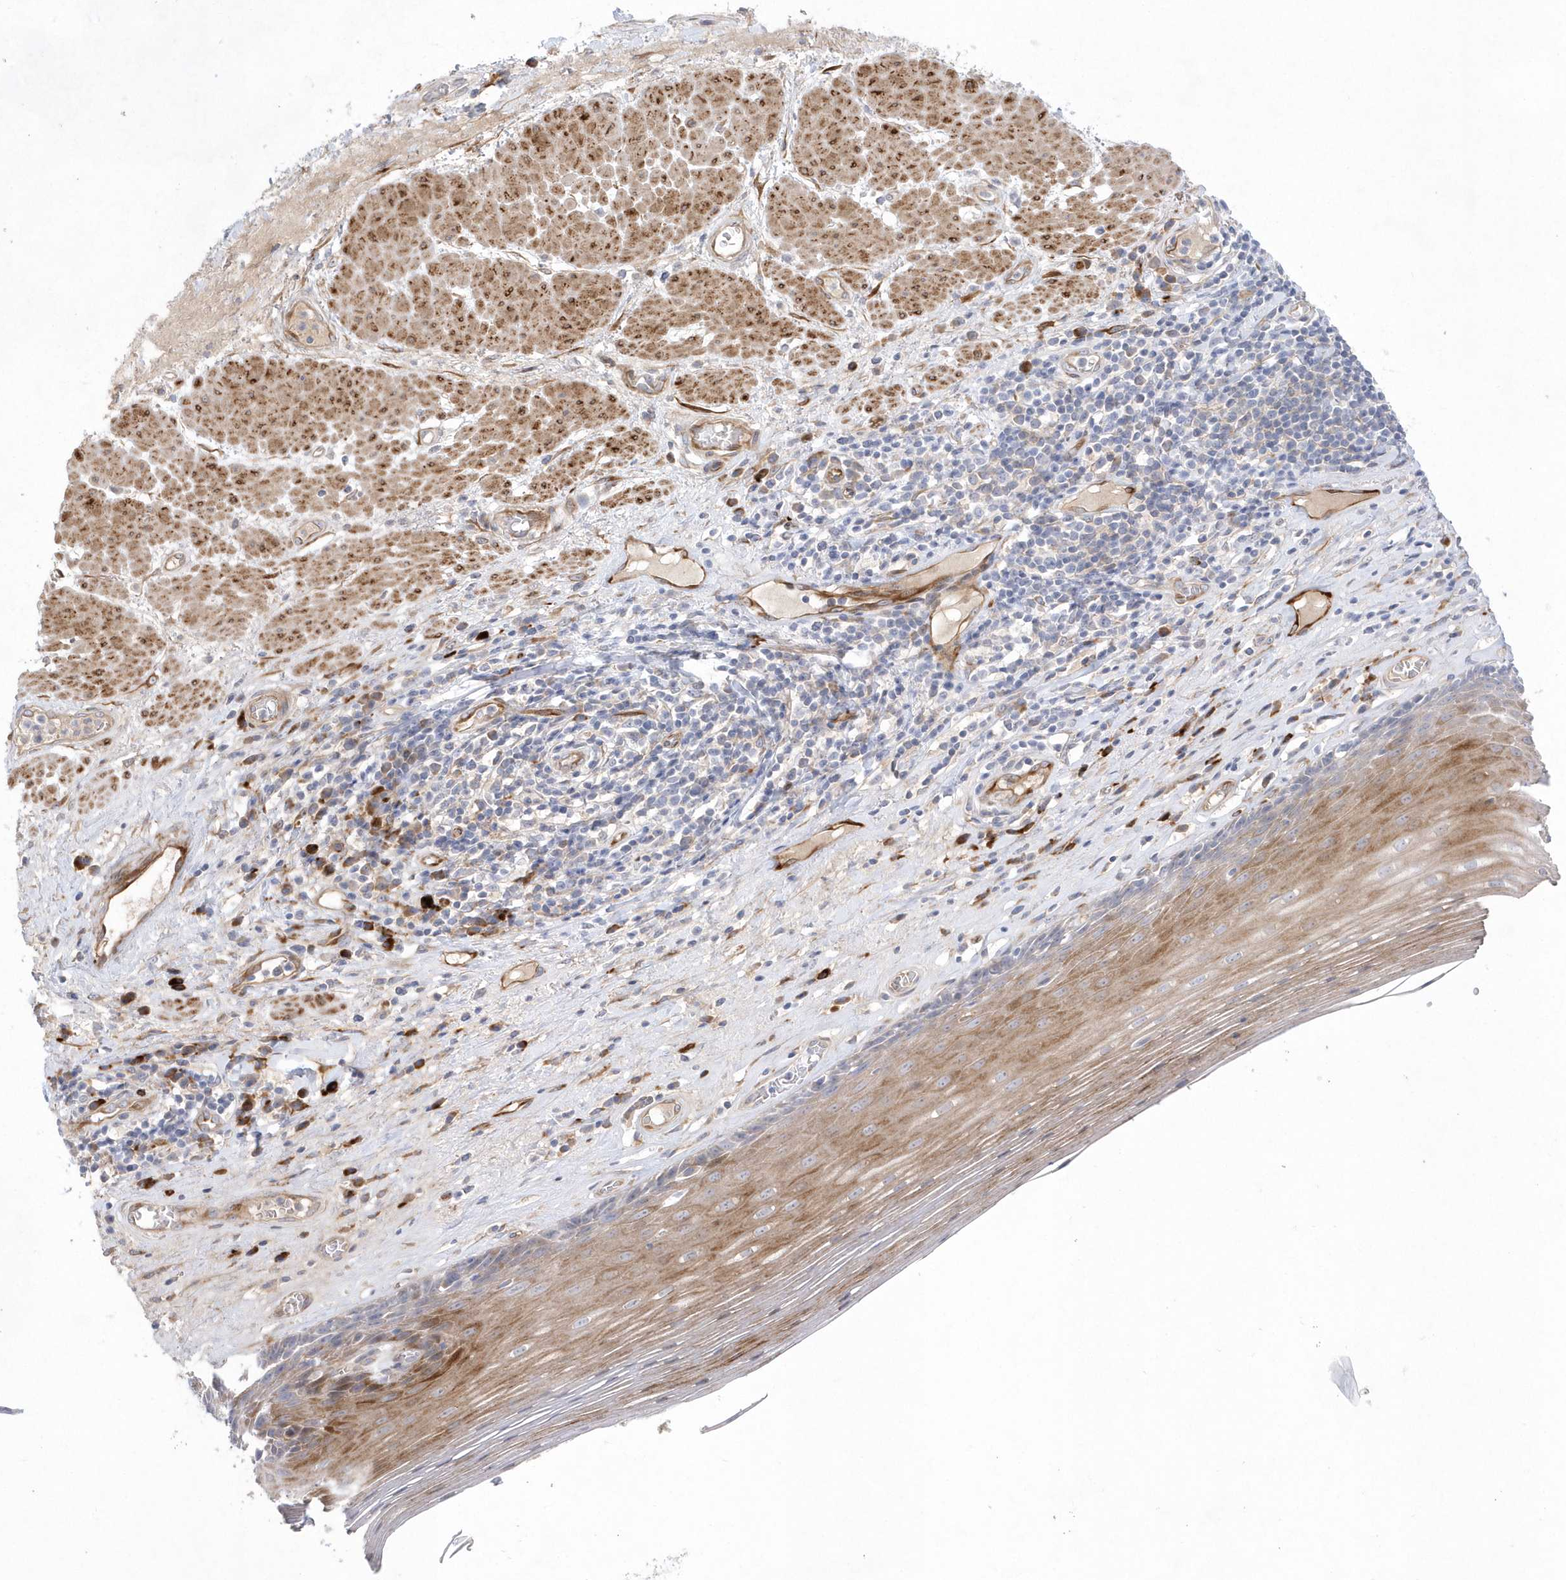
{"staining": {"intensity": "moderate", "quantity": "<25%", "location": "cytoplasmic/membranous"}, "tissue": "esophagus", "cell_type": "Squamous epithelial cells", "image_type": "normal", "snomed": [{"axis": "morphology", "description": "Normal tissue, NOS"}, {"axis": "topography", "description": "Esophagus"}], "caption": "IHC of unremarkable human esophagus exhibits low levels of moderate cytoplasmic/membranous staining in about <25% of squamous epithelial cells.", "gene": "TMEM132B", "patient": {"sex": "male", "age": 62}}